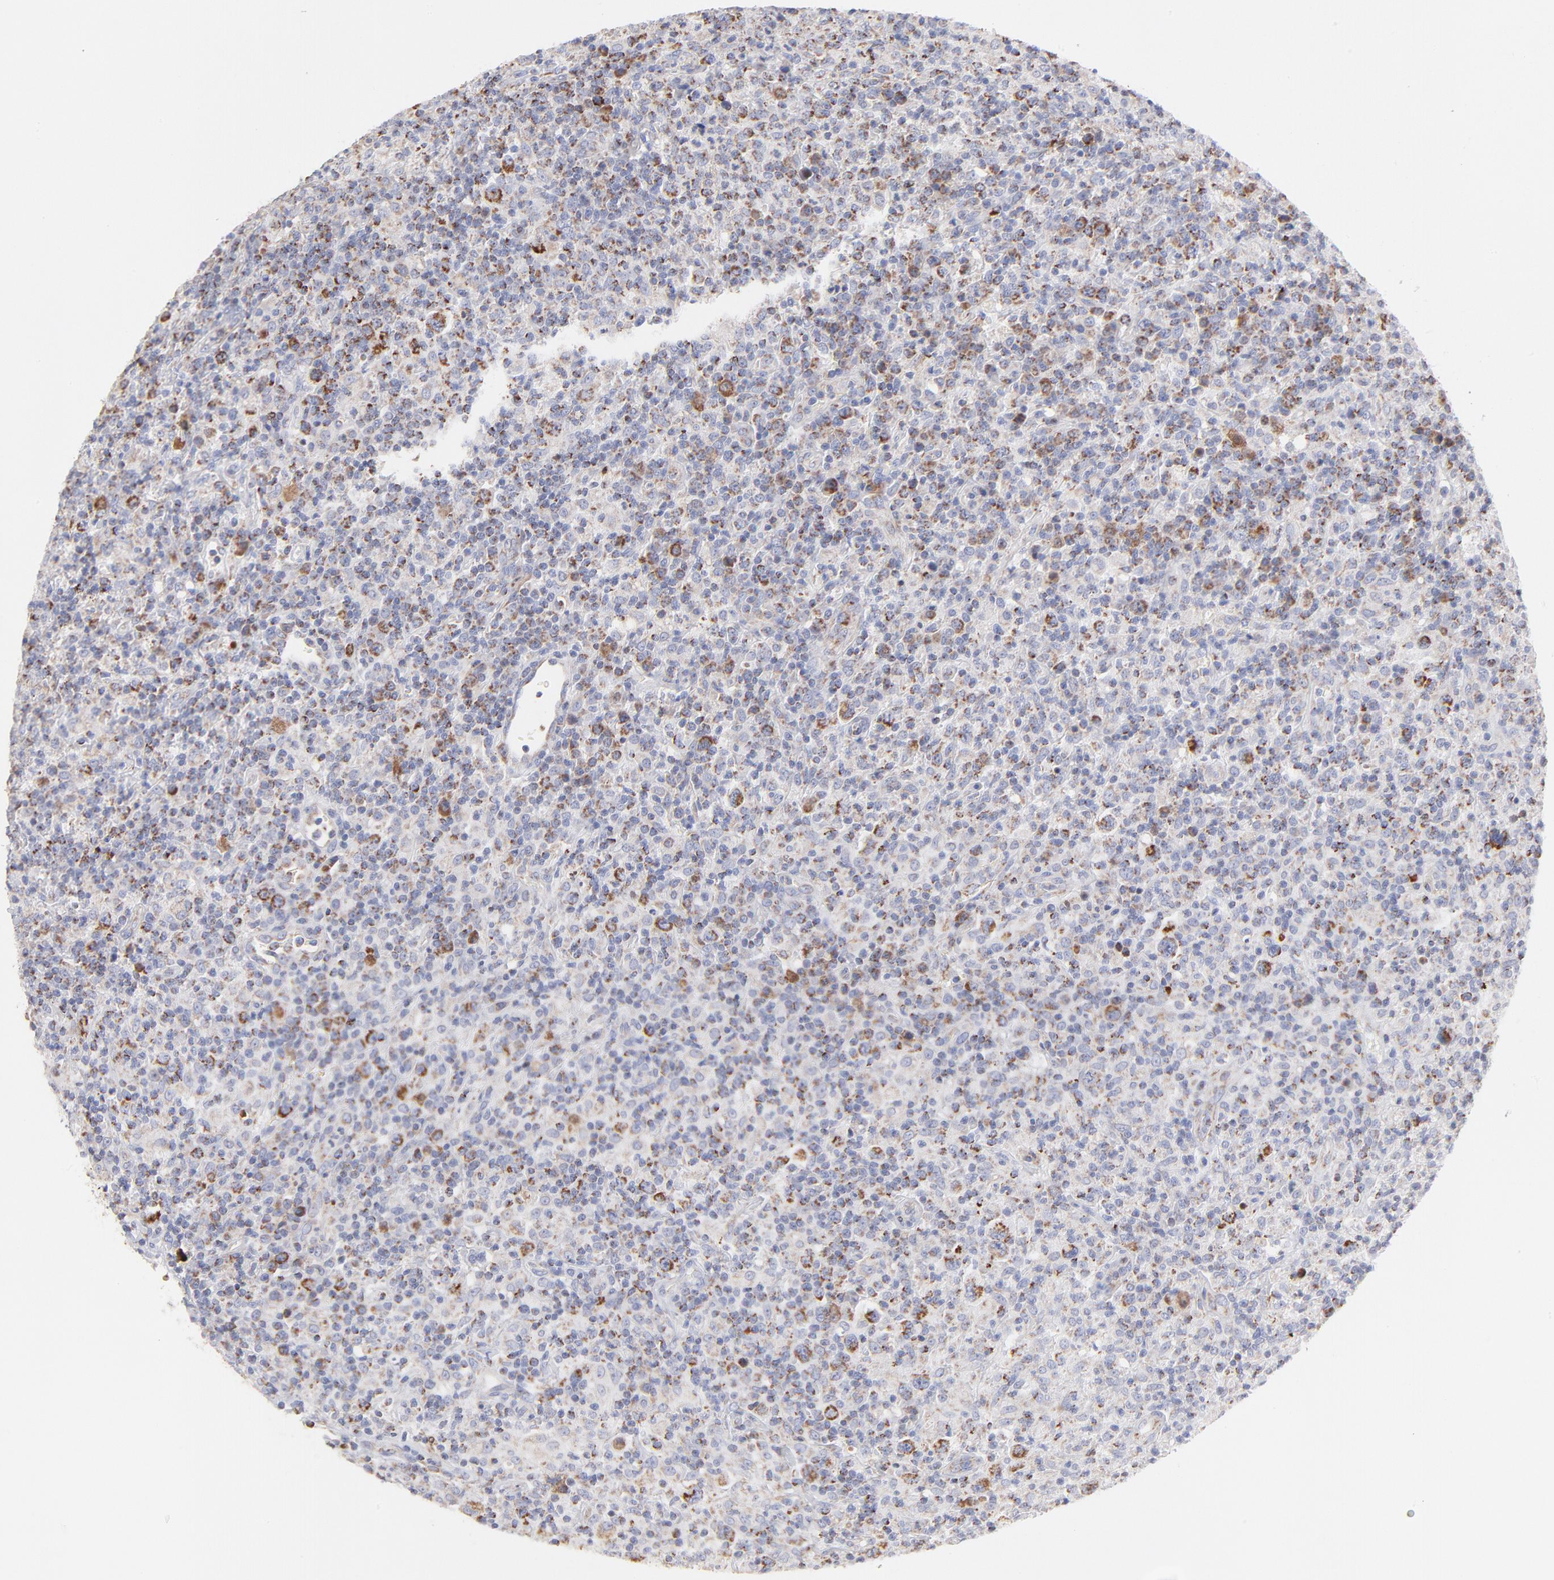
{"staining": {"intensity": "moderate", "quantity": "<25%", "location": "cytoplasmic/membranous"}, "tissue": "lymphoma", "cell_type": "Tumor cells", "image_type": "cancer", "snomed": [{"axis": "morphology", "description": "Hodgkin's disease, NOS"}, {"axis": "topography", "description": "Lymph node"}], "caption": "Lymphoma stained with a brown dye displays moderate cytoplasmic/membranous positive positivity in approximately <25% of tumor cells.", "gene": "TIMM8A", "patient": {"sex": "male", "age": 65}}